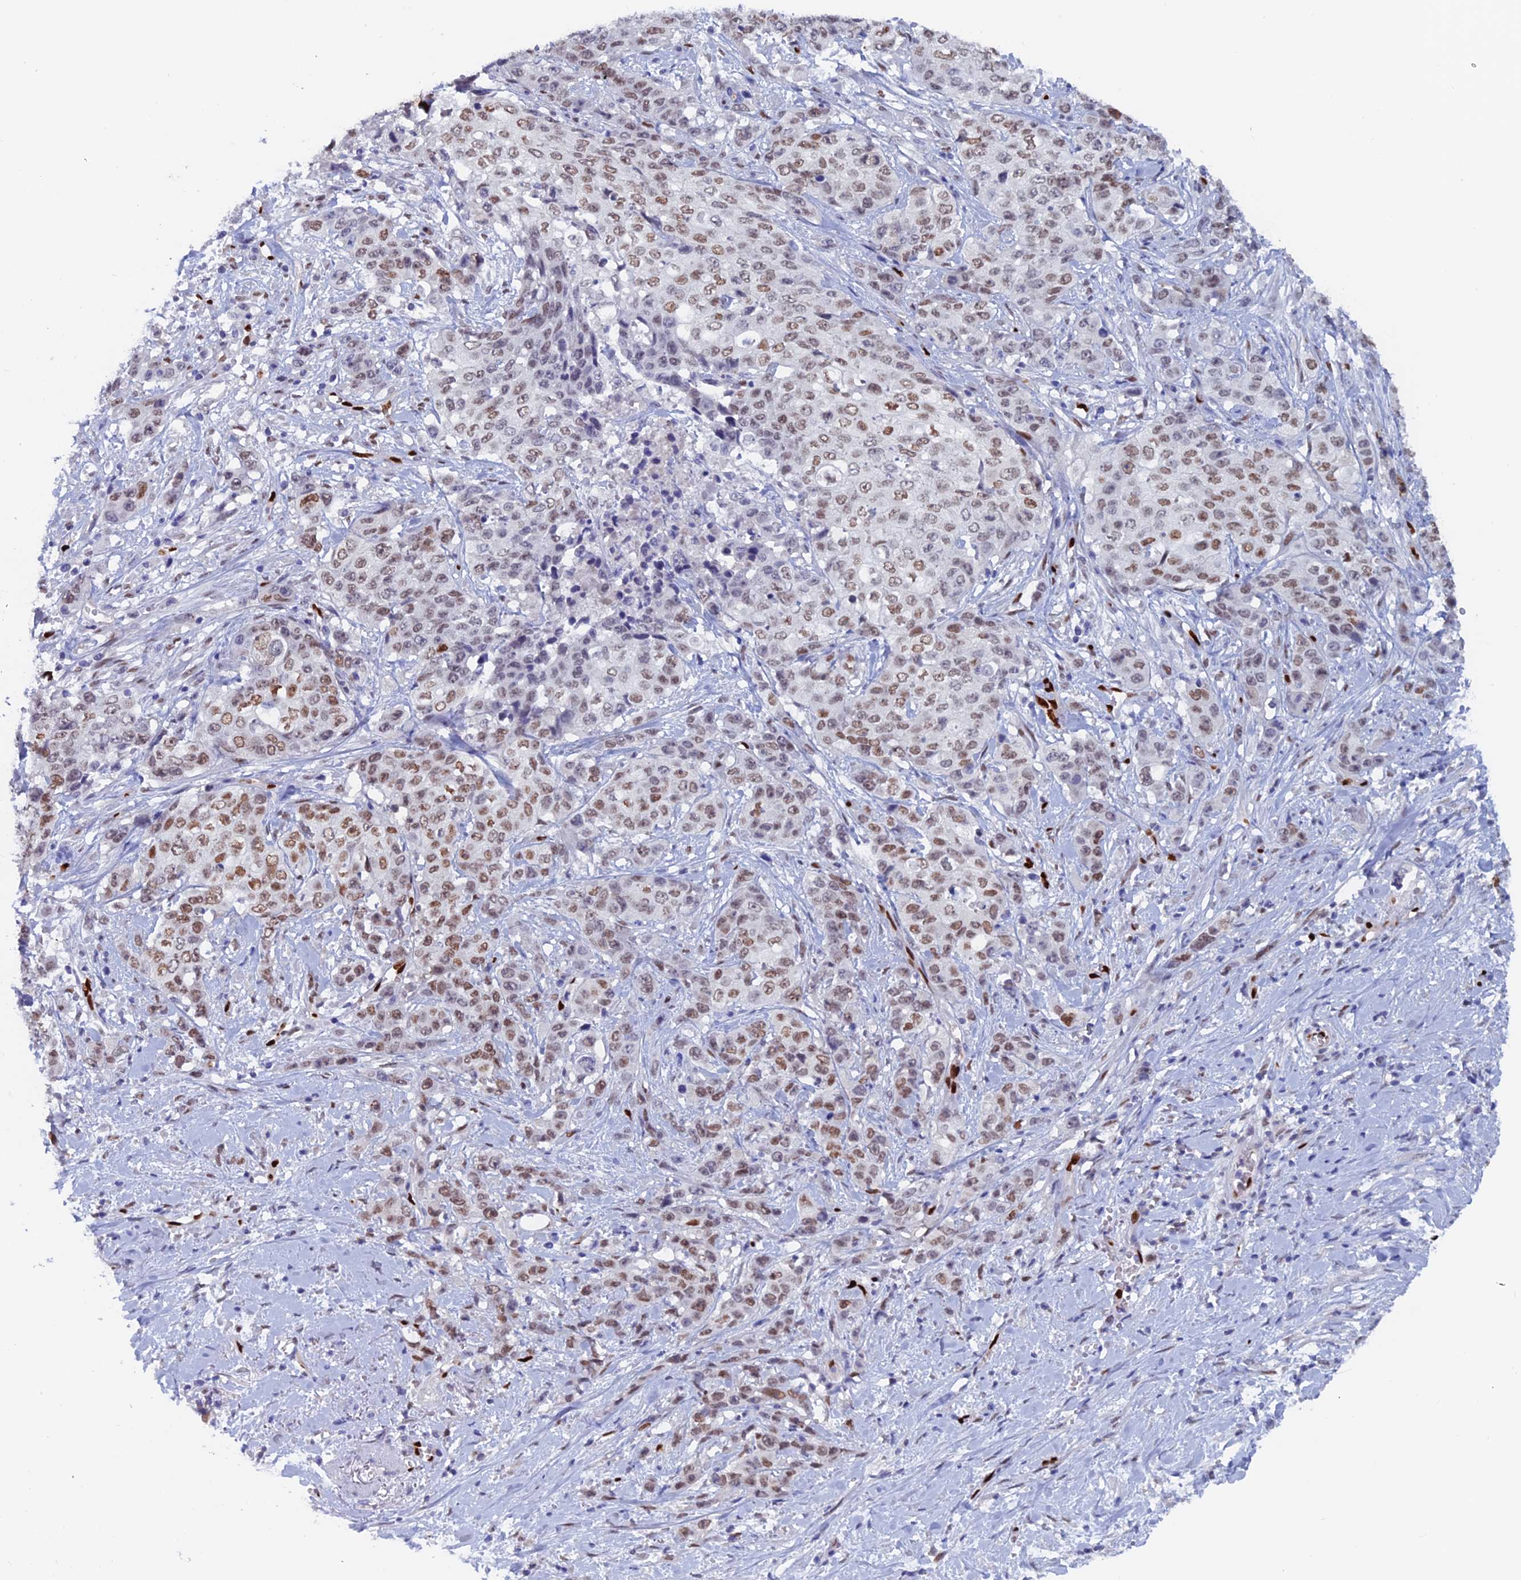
{"staining": {"intensity": "moderate", "quantity": ">75%", "location": "nuclear"}, "tissue": "stomach cancer", "cell_type": "Tumor cells", "image_type": "cancer", "snomed": [{"axis": "morphology", "description": "Adenocarcinoma, NOS"}, {"axis": "topography", "description": "Stomach, upper"}], "caption": "Immunohistochemistry of stomach cancer displays medium levels of moderate nuclear expression in about >75% of tumor cells.", "gene": "NOL4L", "patient": {"sex": "male", "age": 62}}